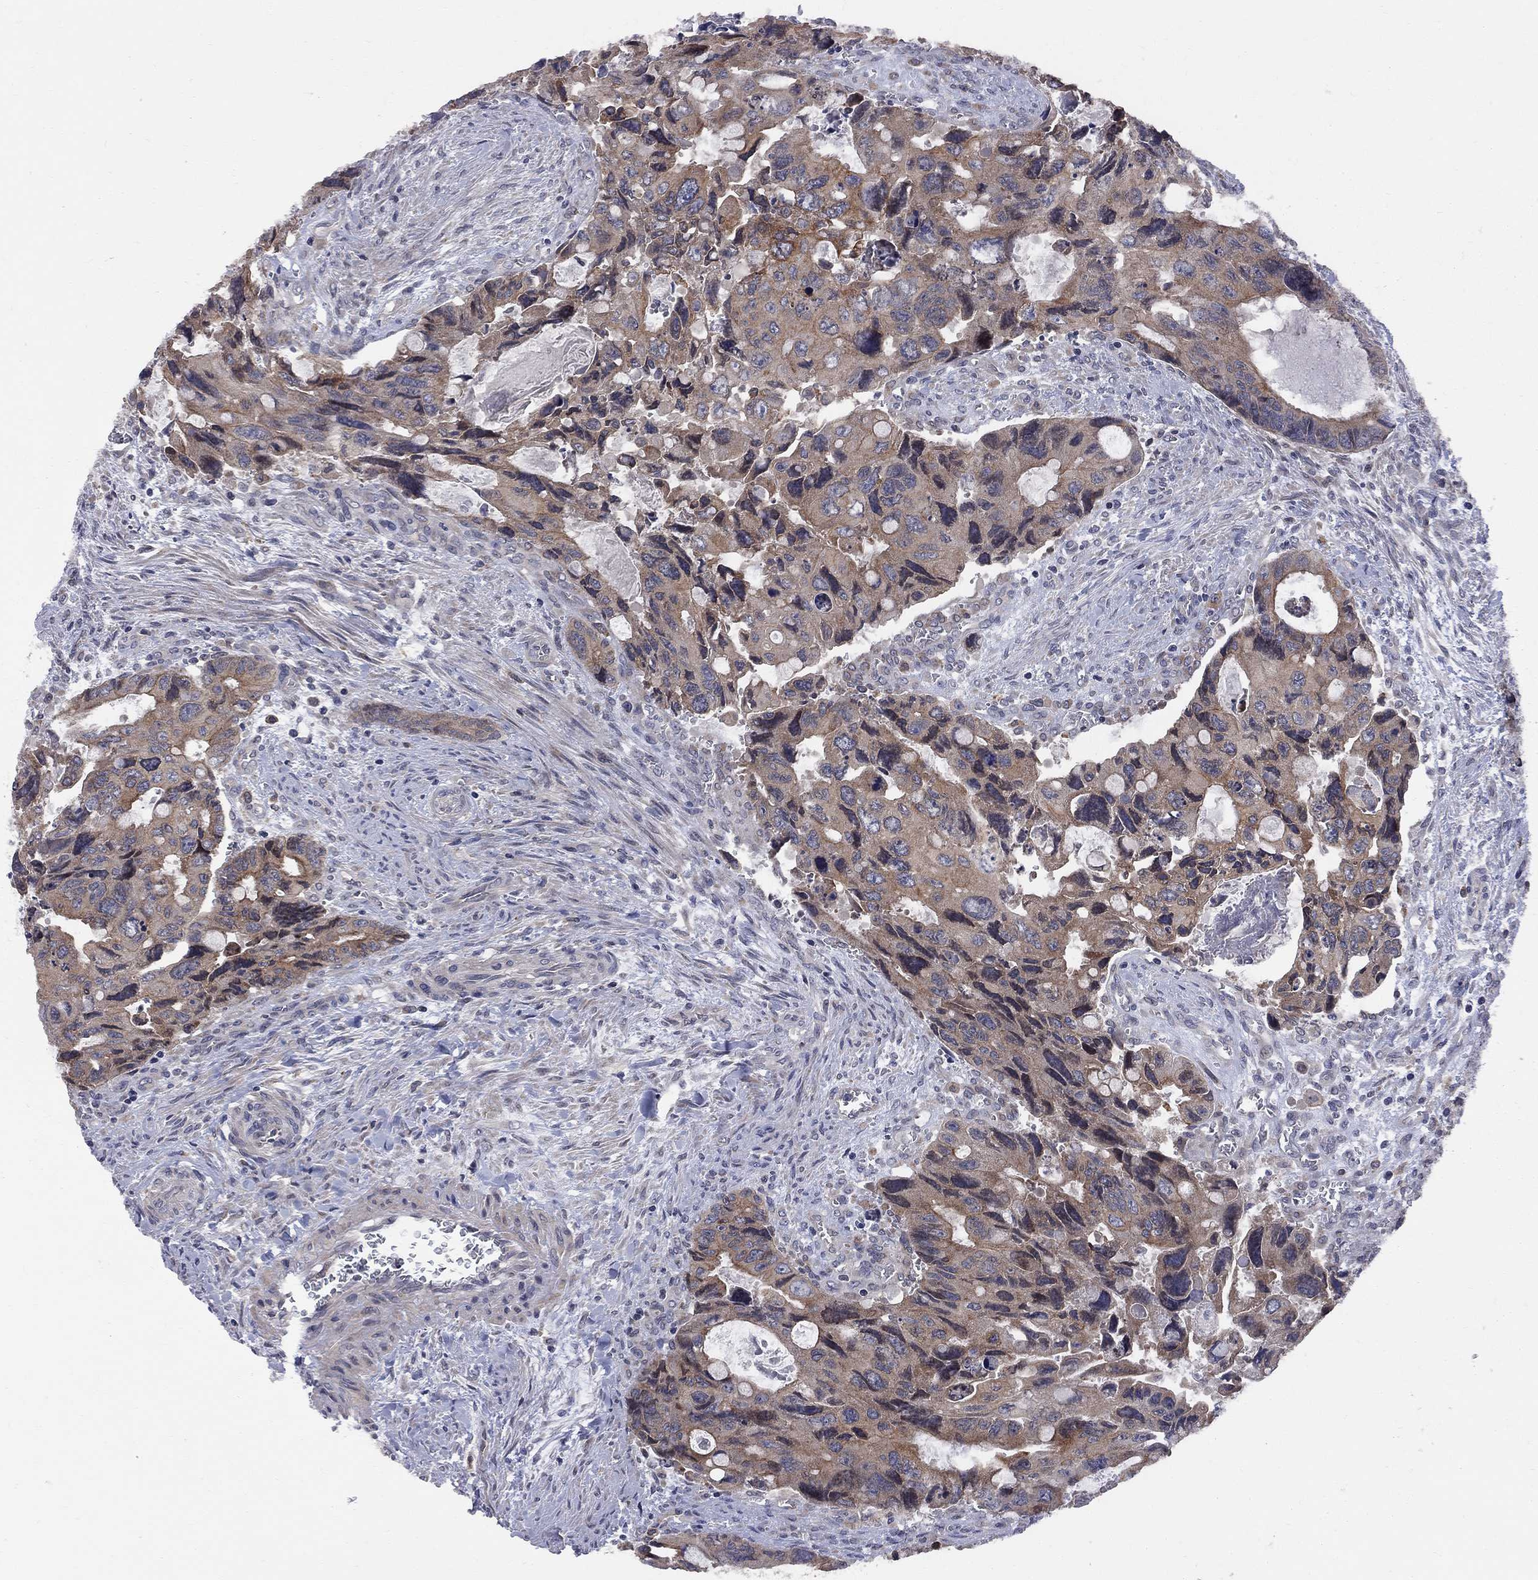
{"staining": {"intensity": "moderate", "quantity": "25%-75%", "location": "cytoplasmic/membranous"}, "tissue": "colorectal cancer", "cell_type": "Tumor cells", "image_type": "cancer", "snomed": [{"axis": "morphology", "description": "Adenocarcinoma, NOS"}, {"axis": "topography", "description": "Rectum"}], "caption": "Immunohistochemistry (DAB) staining of human adenocarcinoma (colorectal) displays moderate cytoplasmic/membranous protein expression in about 25%-75% of tumor cells. (IHC, brightfield microscopy, high magnification).", "gene": "CNOT11", "patient": {"sex": "male", "age": 62}}